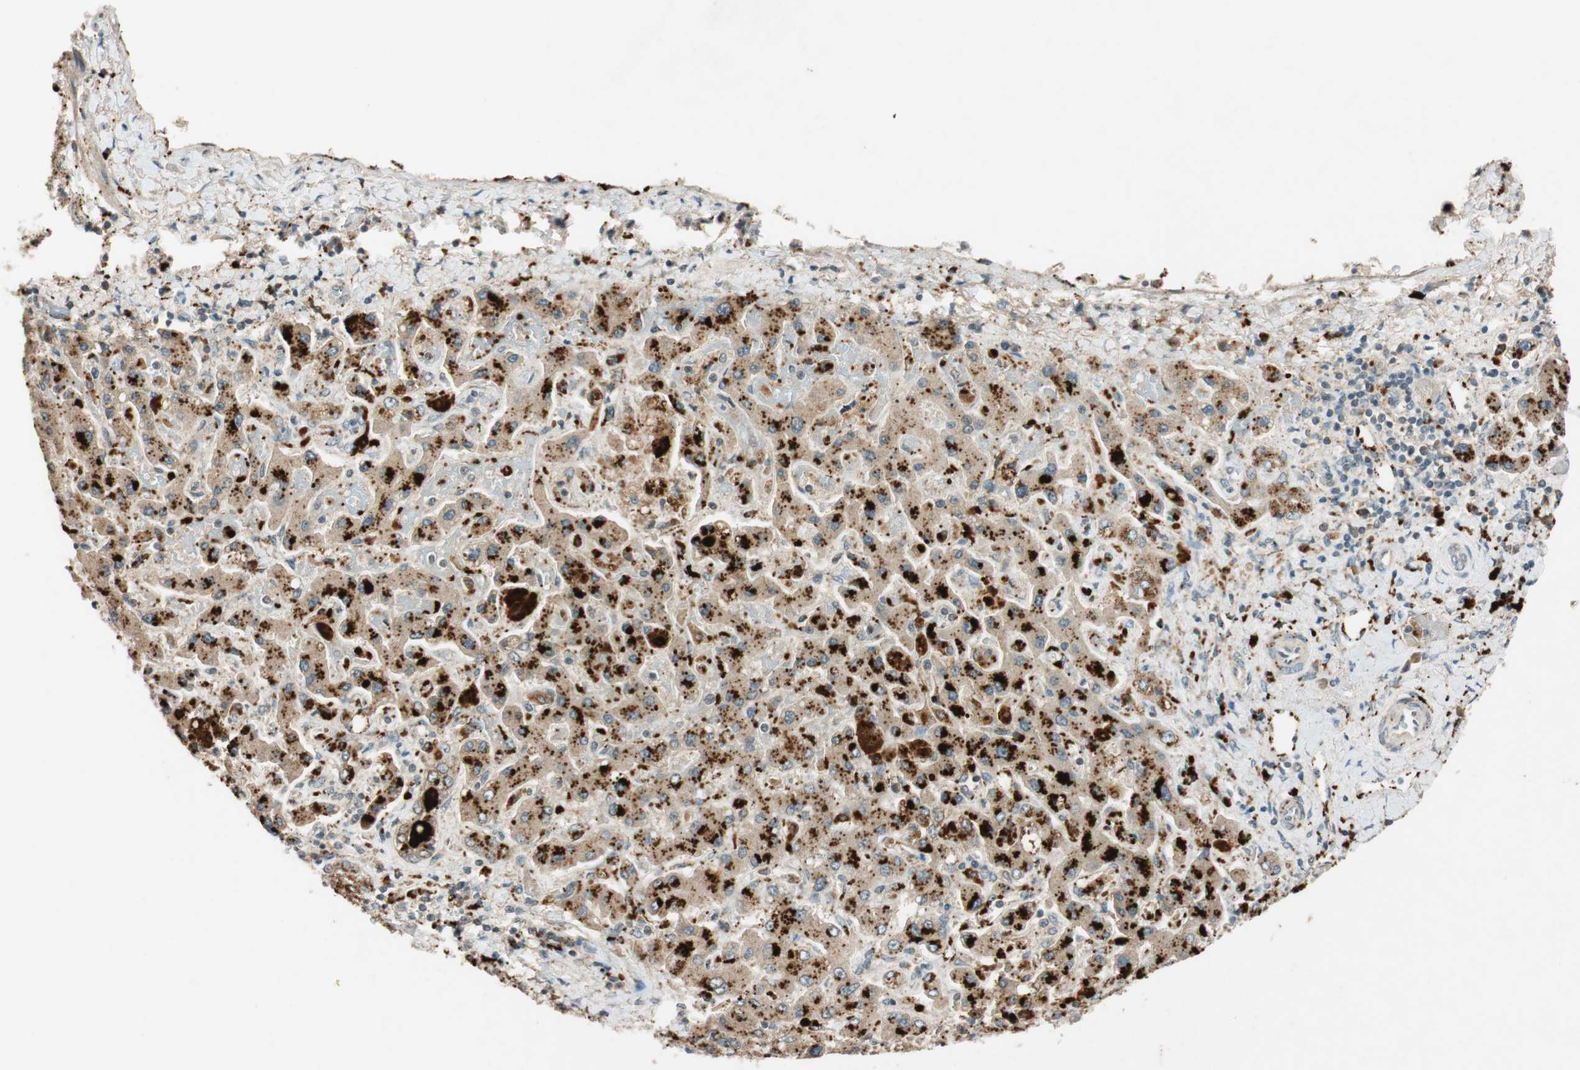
{"staining": {"intensity": "strong", "quantity": ">75%", "location": "cytoplasmic/membranous"}, "tissue": "liver cancer", "cell_type": "Tumor cells", "image_type": "cancer", "snomed": [{"axis": "morphology", "description": "Cholangiocarcinoma"}, {"axis": "topography", "description": "Liver"}], "caption": "Immunohistochemistry (IHC) image of human liver cancer stained for a protein (brown), which exhibits high levels of strong cytoplasmic/membranous positivity in about >75% of tumor cells.", "gene": "GLB1", "patient": {"sex": "male", "age": 50}}